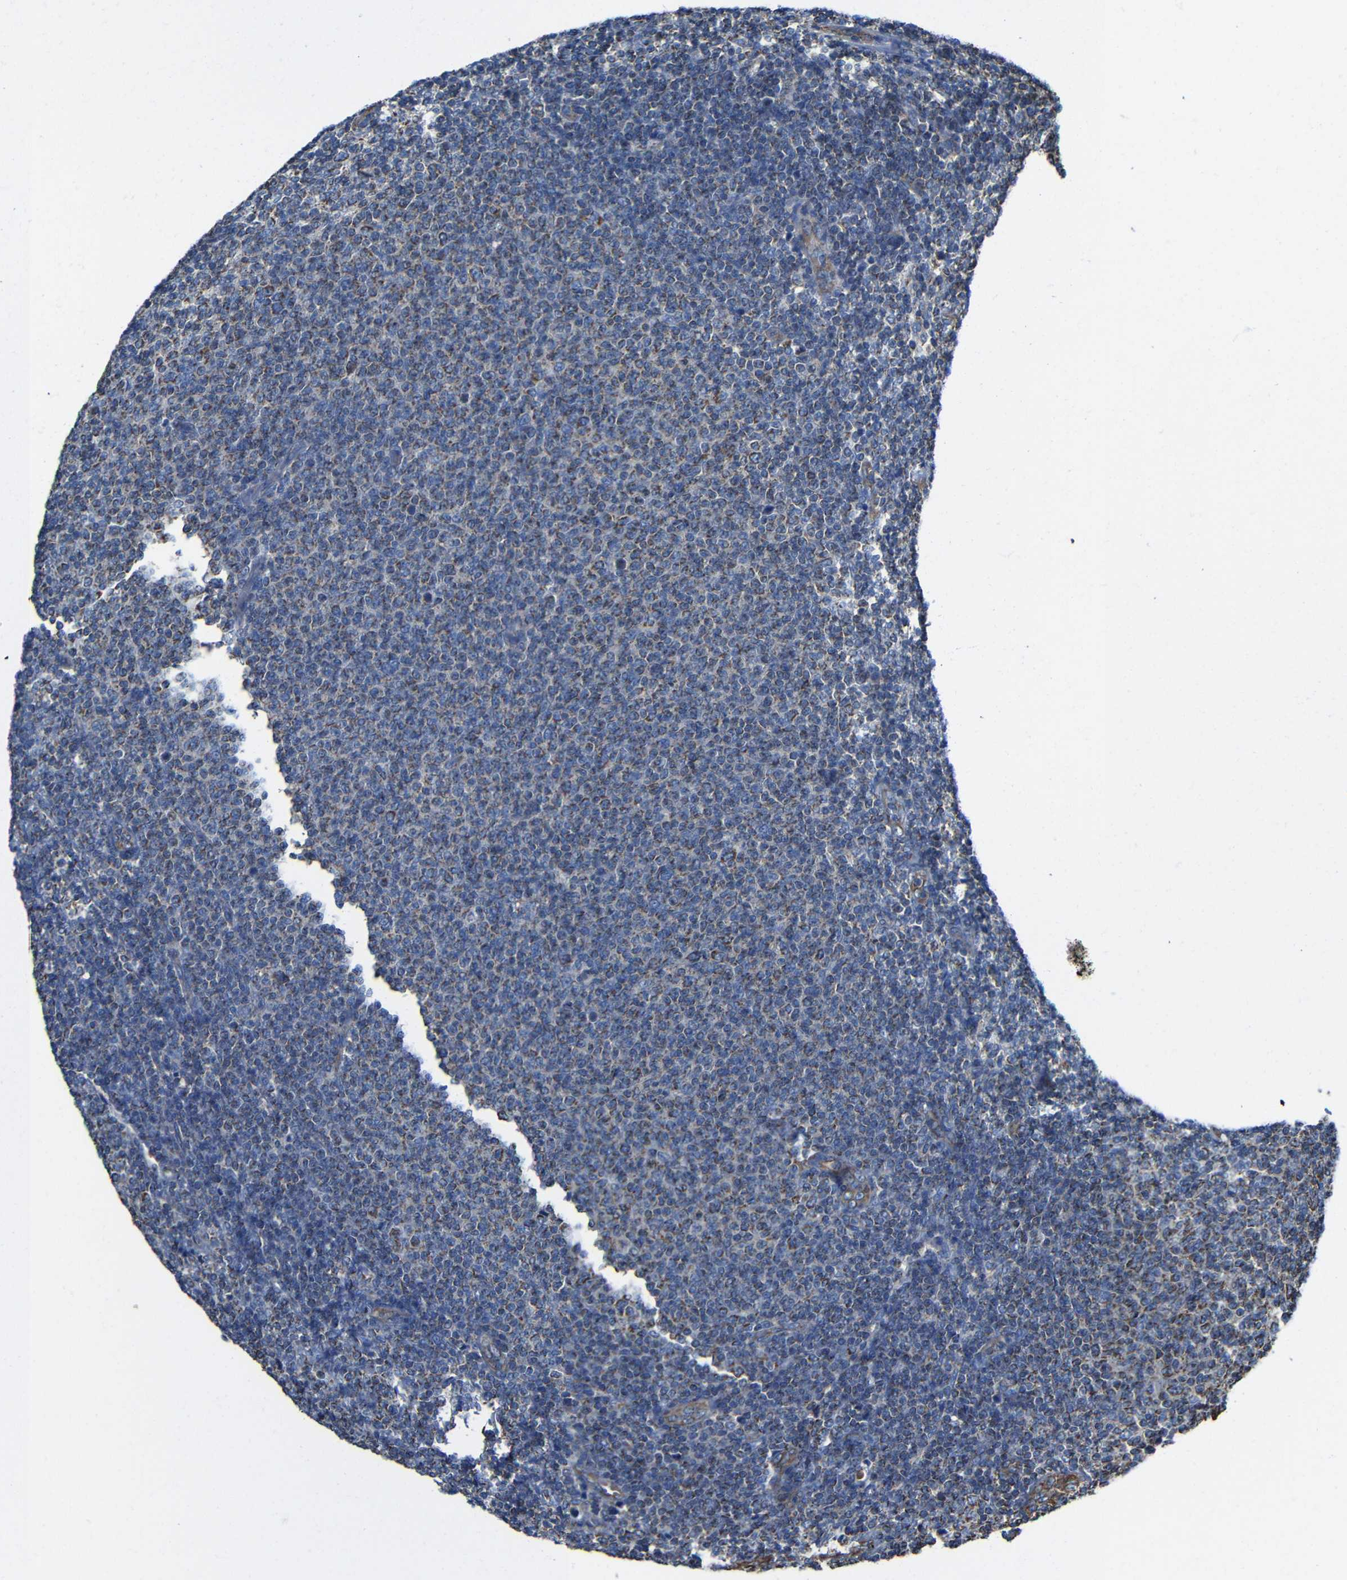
{"staining": {"intensity": "moderate", "quantity": "25%-75%", "location": "cytoplasmic/membranous"}, "tissue": "lymphoma", "cell_type": "Tumor cells", "image_type": "cancer", "snomed": [{"axis": "morphology", "description": "Malignant lymphoma, non-Hodgkin's type, Low grade"}, {"axis": "topography", "description": "Lymph node"}], "caption": "An immunohistochemistry micrograph of tumor tissue is shown. Protein staining in brown labels moderate cytoplasmic/membranous positivity in malignant lymphoma, non-Hodgkin's type (low-grade) within tumor cells.", "gene": "INTS6L", "patient": {"sex": "male", "age": 66}}